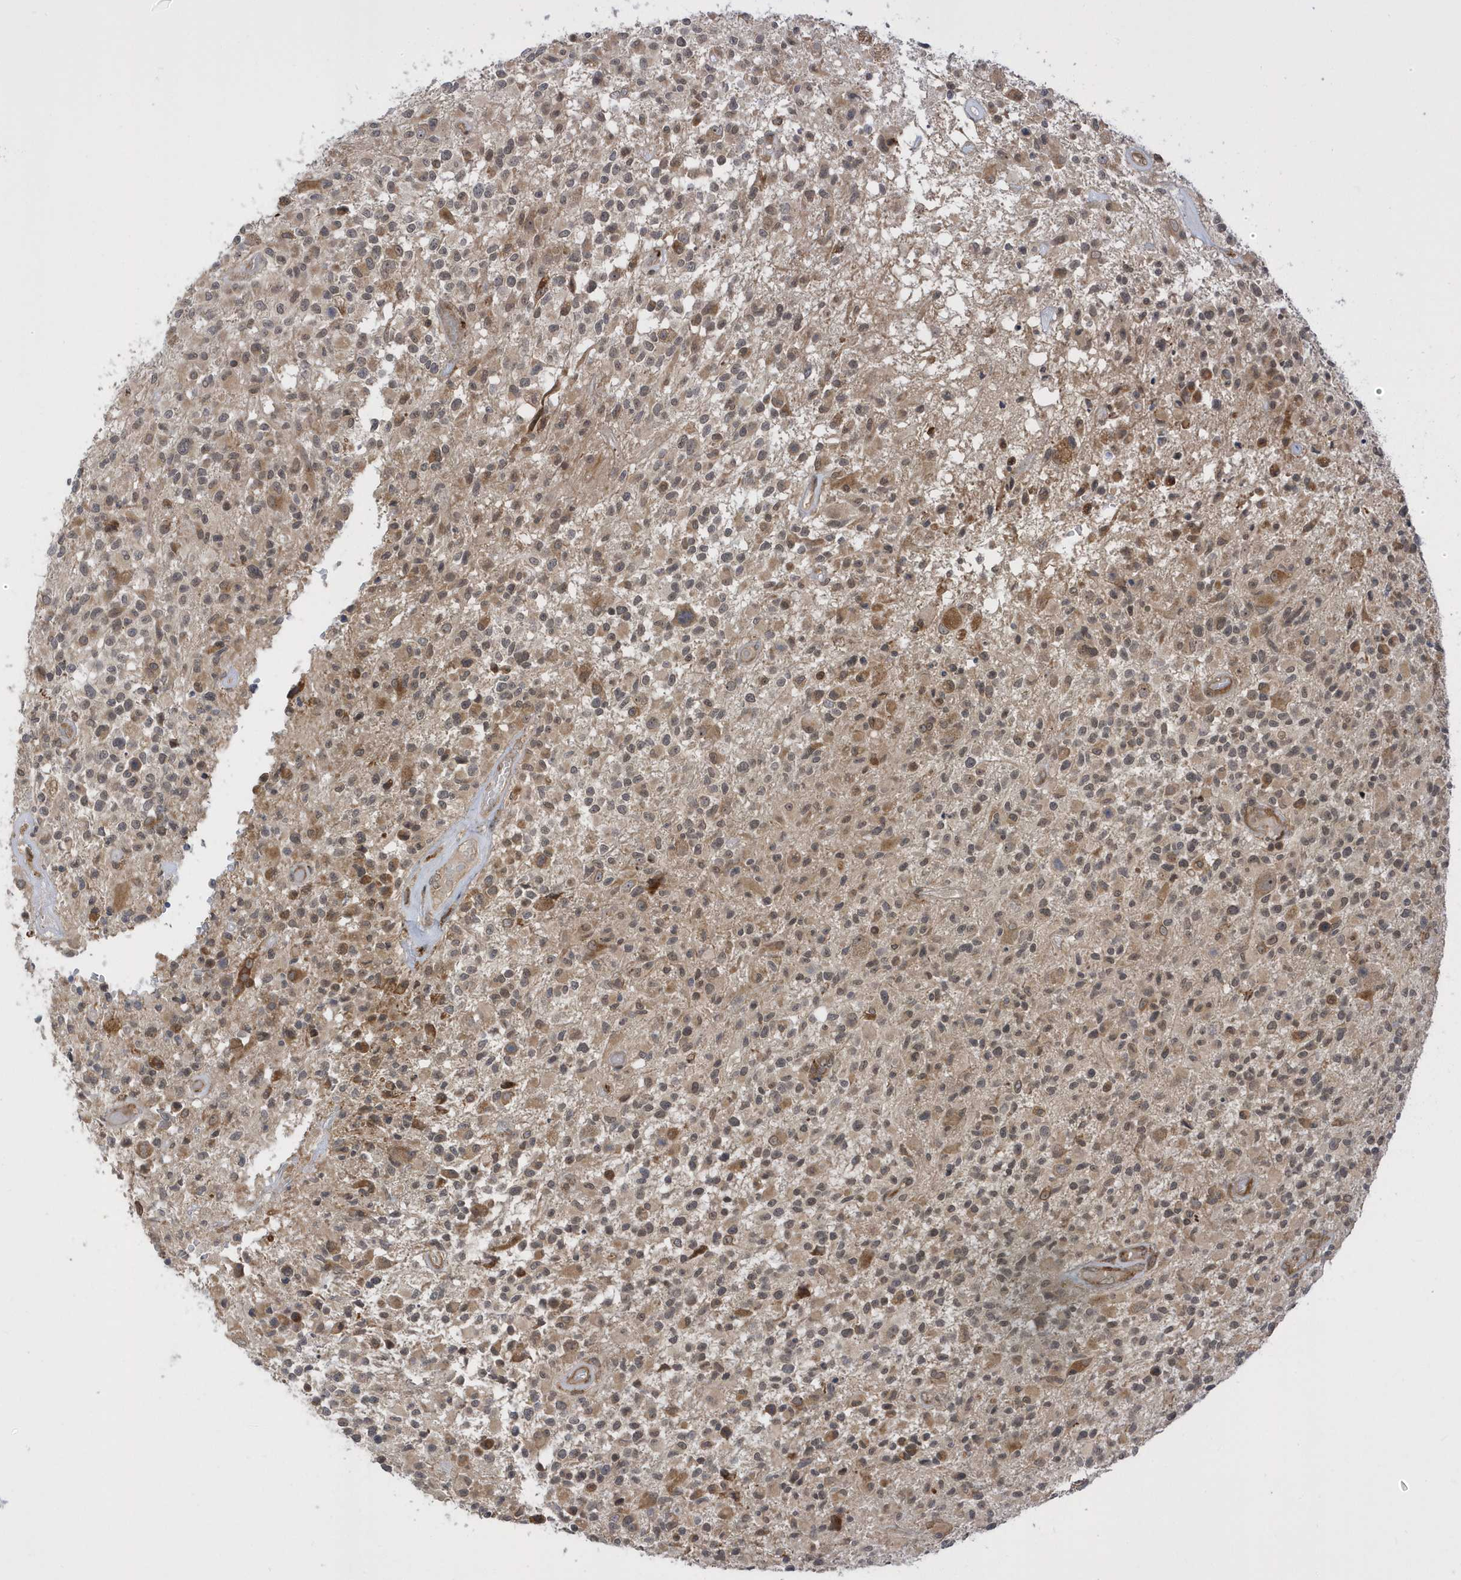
{"staining": {"intensity": "moderate", "quantity": ">75%", "location": "cytoplasmic/membranous,nuclear"}, "tissue": "glioma", "cell_type": "Tumor cells", "image_type": "cancer", "snomed": [{"axis": "morphology", "description": "Glioma, malignant, High grade"}, {"axis": "morphology", "description": "Glioblastoma, NOS"}, {"axis": "topography", "description": "Brain"}], "caption": "High-magnification brightfield microscopy of glioma stained with DAB (3,3'-diaminobenzidine) (brown) and counterstained with hematoxylin (blue). tumor cells exhibit moderate cytoplasmic/membranous and nuclear staining is appreciated in approximately>75% of cells.", "gene": "METTL21A", "patient": {"sex": "male", "age": 60}}